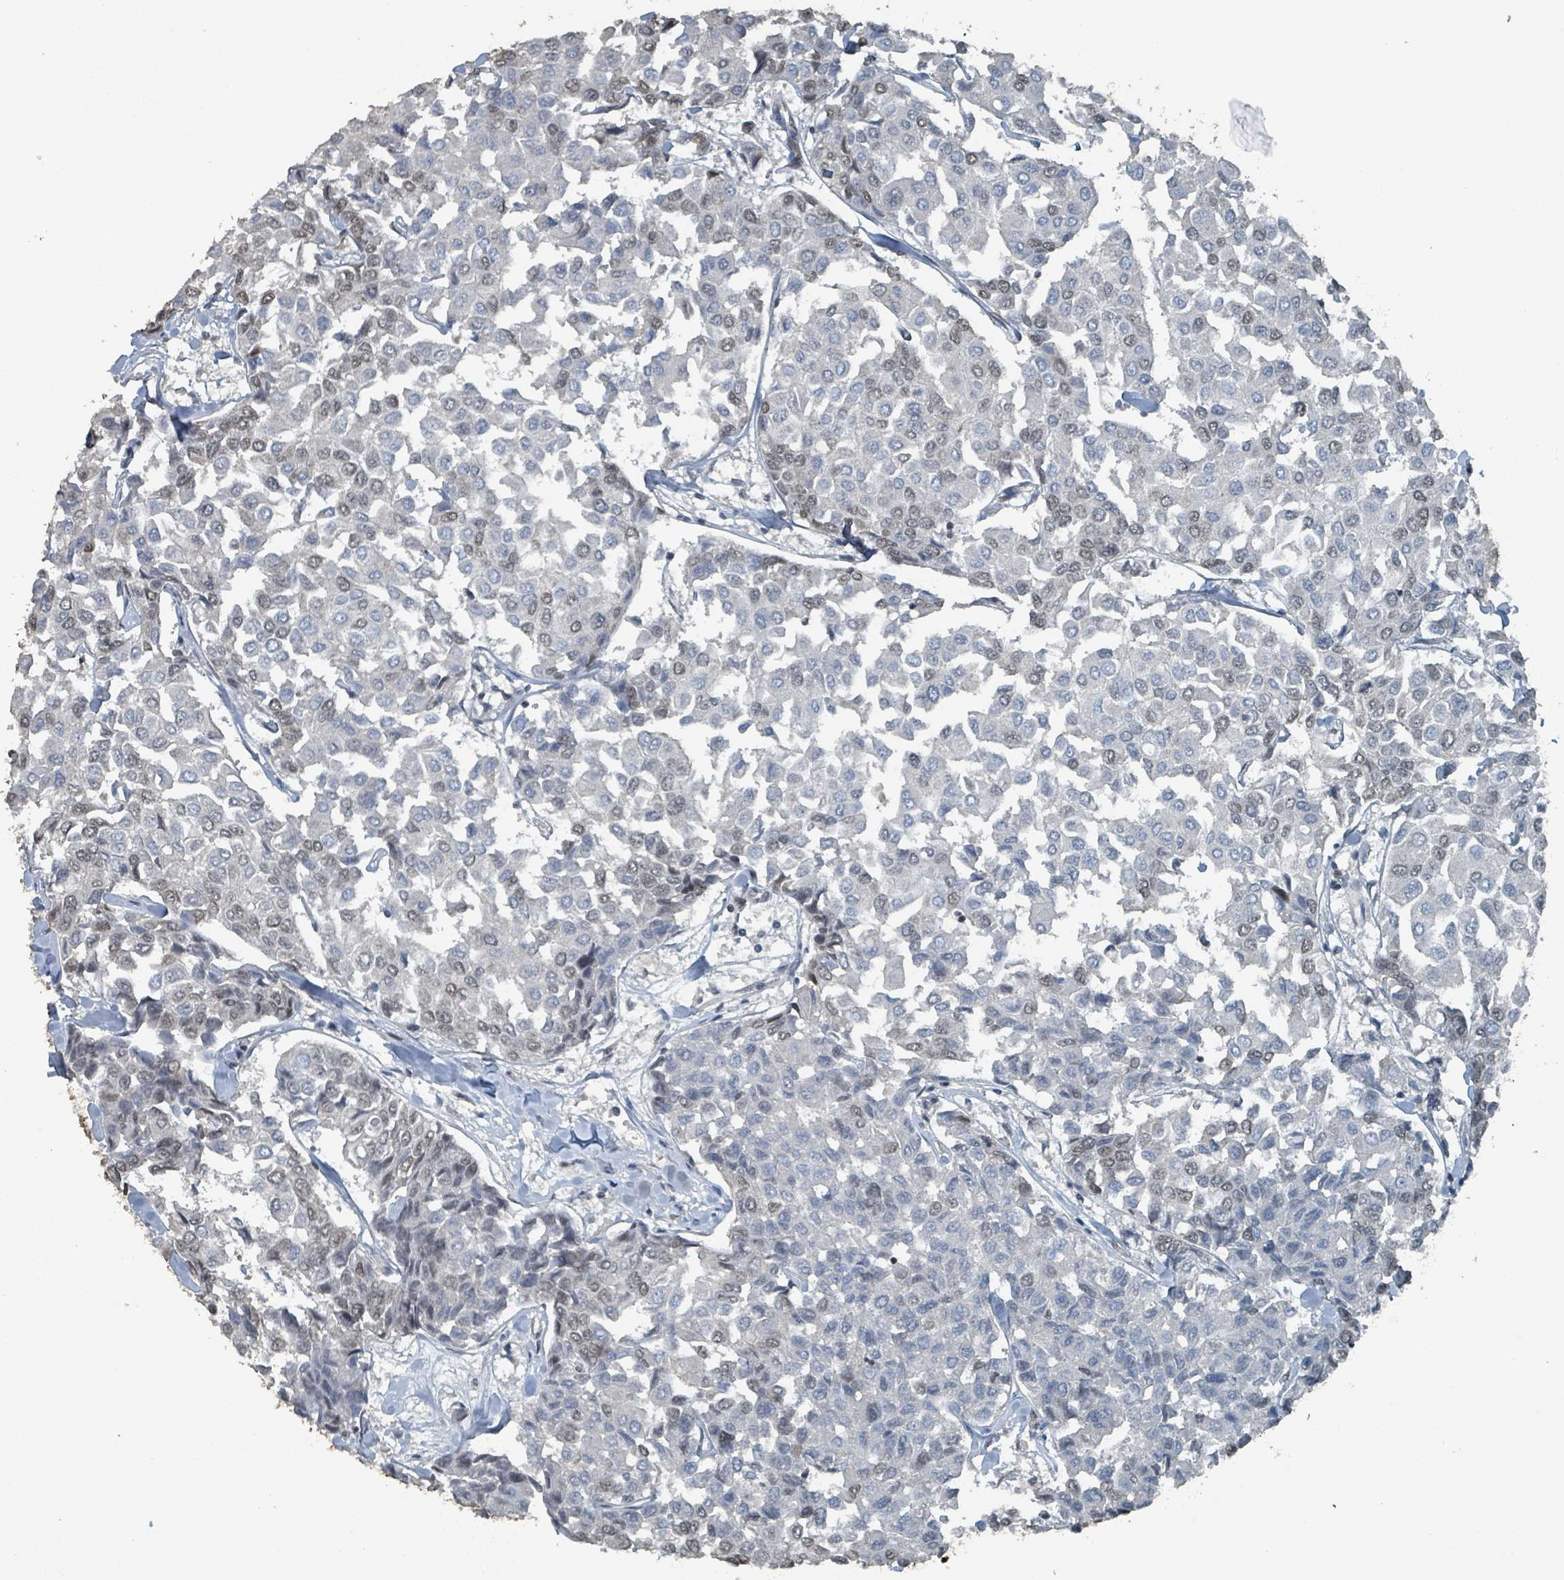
{"staining": {"intensity": "weak", "quantity": "25%-75%", "location": "nuclear"}, "tissue": "breast cancer", "cell_type": "Tumor cells", "image_type": "cancer", "snomed": [{"axis": "morphology", "description": "Duct carcinoma"}, {"axis": "topography", "description": "Breast"}], "caption": "Breast cancer was stained to show a protein in brown. There is low levels of weak nuclear expression in about 25%-75% of tumor cells.", "gene": "PHIP", "patient": {"sex": "female", "age": 55}}